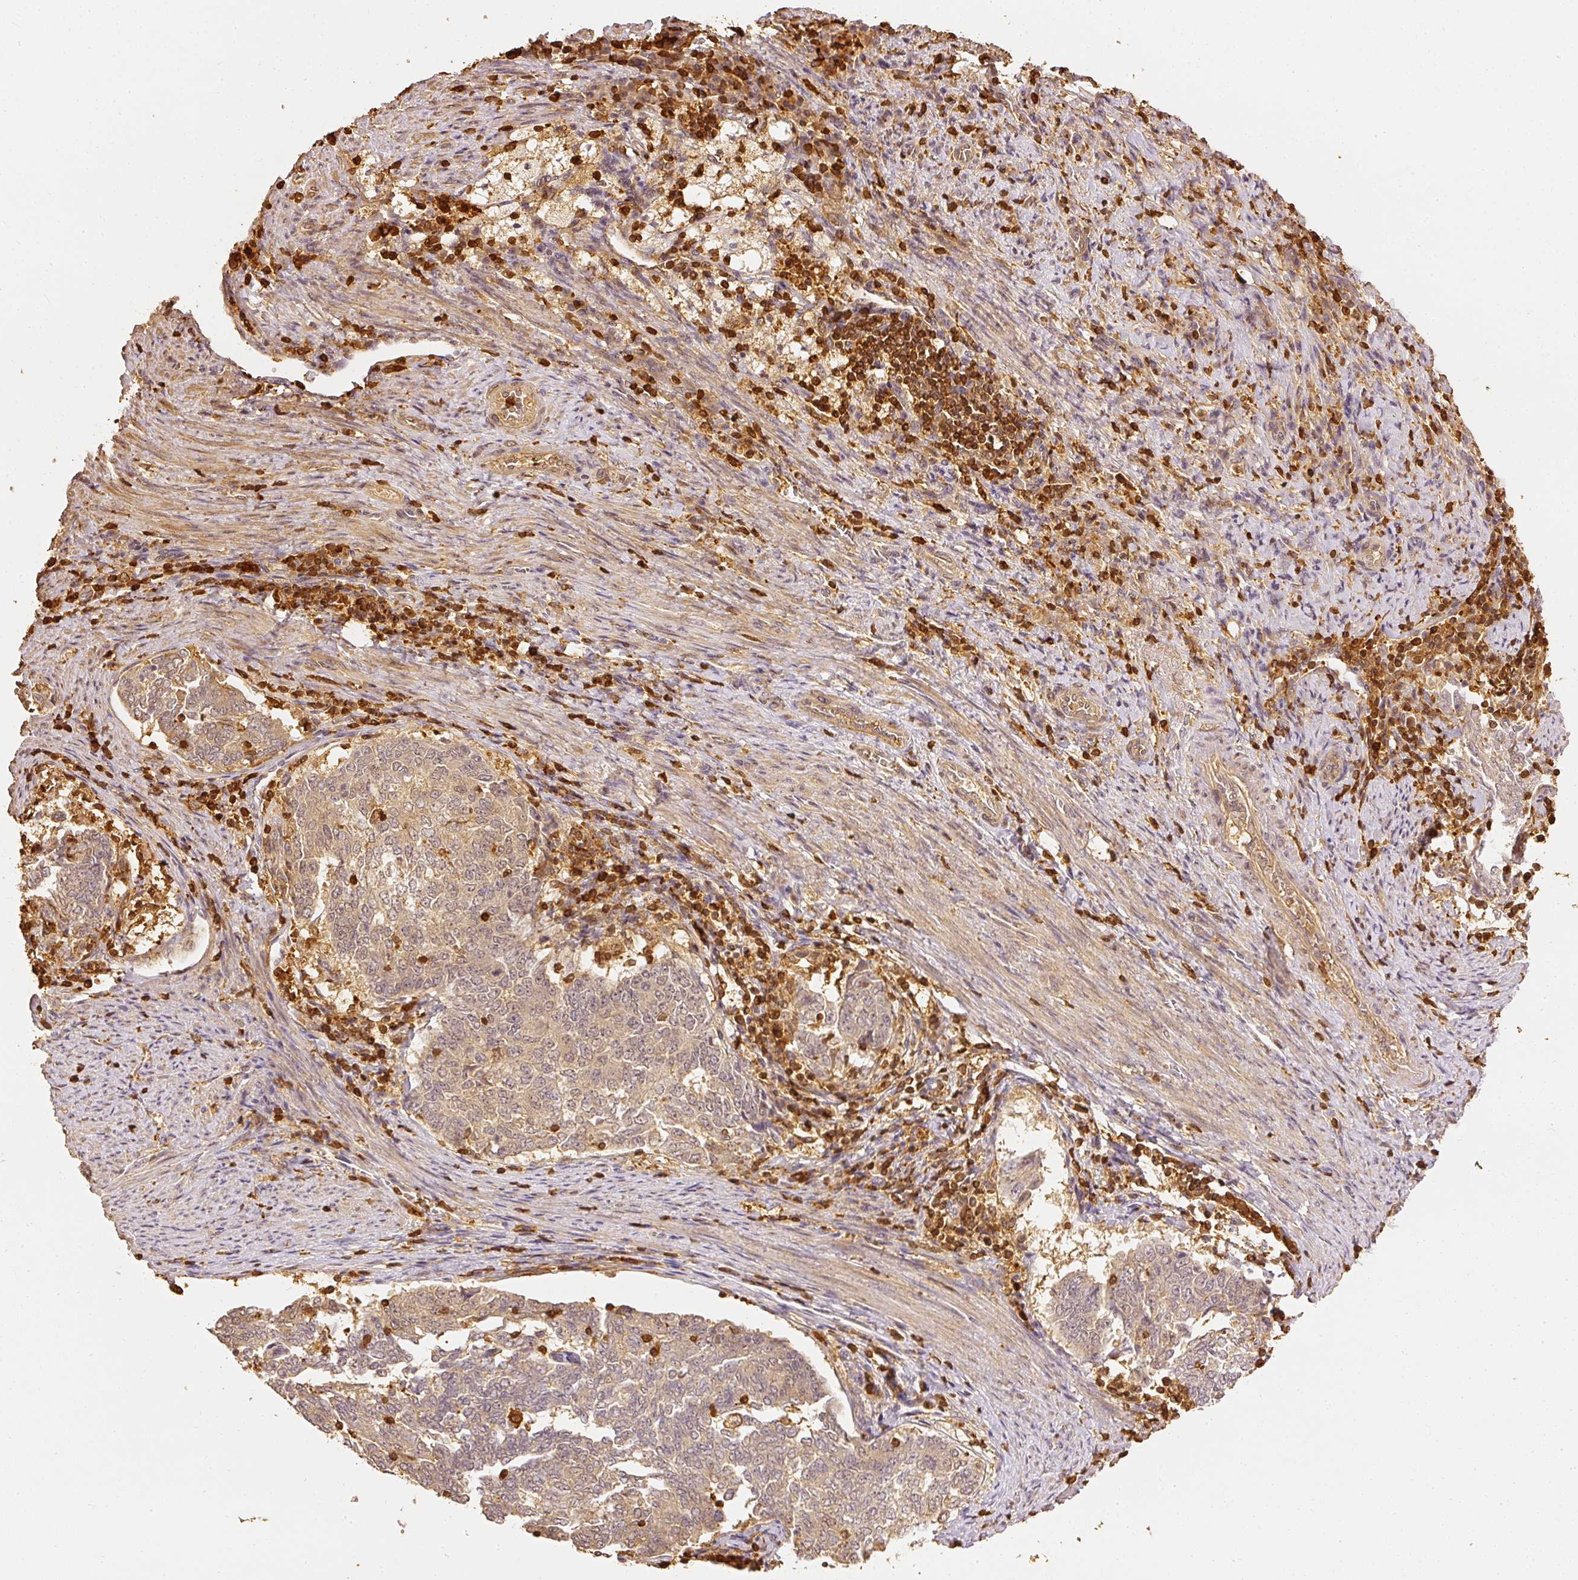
{"staining": {"intensity": "weak", "quantity": ">75%", "location": "cytoplasmic/membranous"}, "tissue": "endometrial cancer", "cell_type": "Tumor cells", "image_type": "cancer", "snomed": [{"axis": "morphology", "description": "Adenocarcinoma, NOS"}, {"axis": "topography", "description": "Endometrium"}], "caption": "The immunohistochemical stain highlights weak cytoplasmic/membranous staining in tumor cells of endometrial adenocarcinoma tissue.", "gene": "PFN1", "patient": {"sex": "female", "age": 80}}